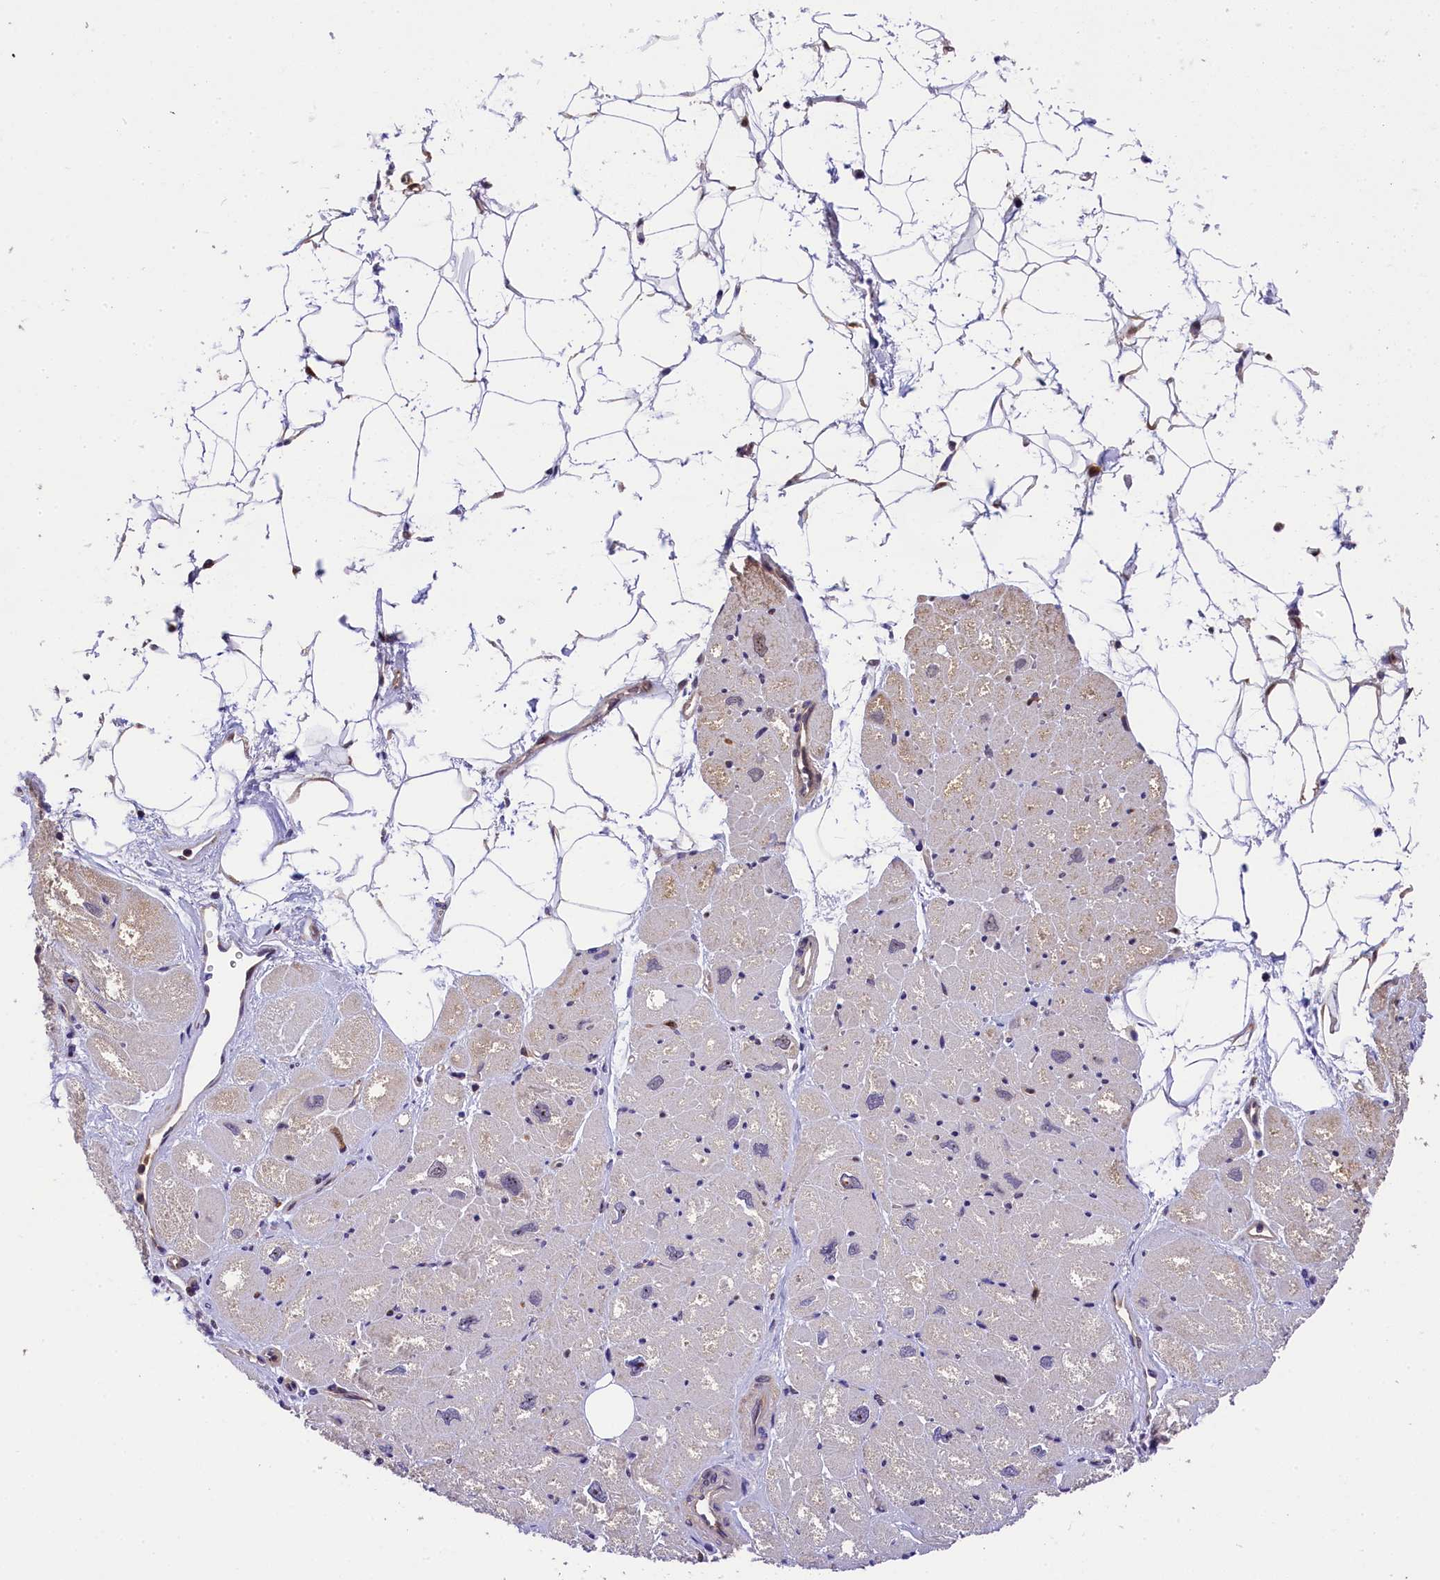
{"staining": {"intensity": "moderate", "quantity": "25%-75%", "location": "cytoplasmic/membranous"}, "tissue": "heart muscle", "cell_type": "Cardiomyocytes", "image_type": "normal", "snomed": [{"axis": "morphology", "description": "Normal tissue, NOS"}, {"axis": "topography", "description": "Heart"}], "caption": "This histopathology image displays IHC staining of normal heart muscle, with medium moderate cytoplasmic/membranous positivity in approximately 25%-75% of cardiomyocytes.", "gene": "EIF6", "patient": {"sex": "male", "age": 50}}